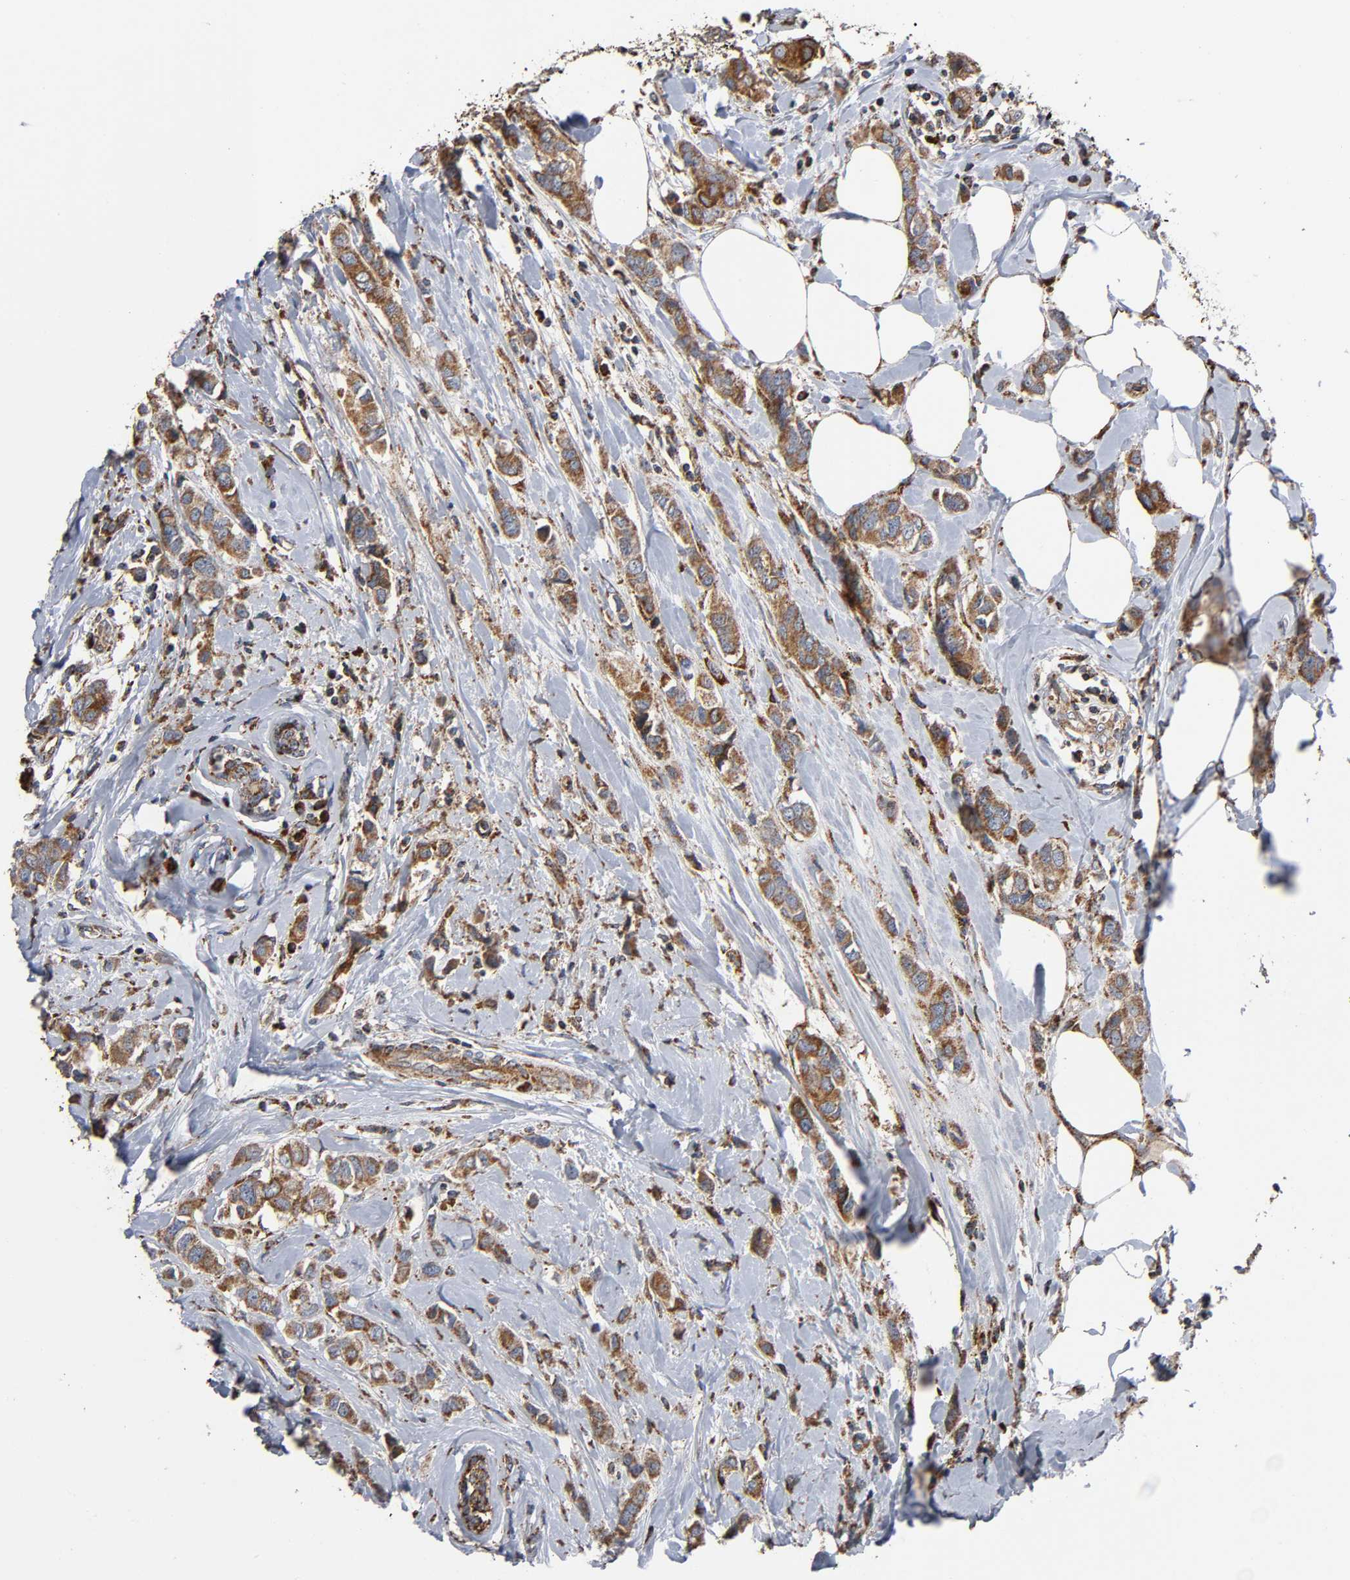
{"staining": {"intensity": "moderate", "quantity": ">75%", "location": "cytoplasmic/membranous"}, "tissue": "breast cancer", "cell_type": "Tumor cells", "image_type": "cancer", "snomed": [{"axis": "morphology", "description": "Duct carcinoma"}, {"axis": "topography", "description": "Breast"}], "caption": "Brown immunohistochemical staining in breast cancer reveals moderate cytoplasmic/membranous staining in about >75% of tumor cells. The staining was performed using DAB (3,3'-diaminobenzidine), with brown indicating positive protein expression. Nuclei are stained blue with hematoxylin.", "gene": "MAP3K1", "patient": {"sex": "female", "age": 50}}